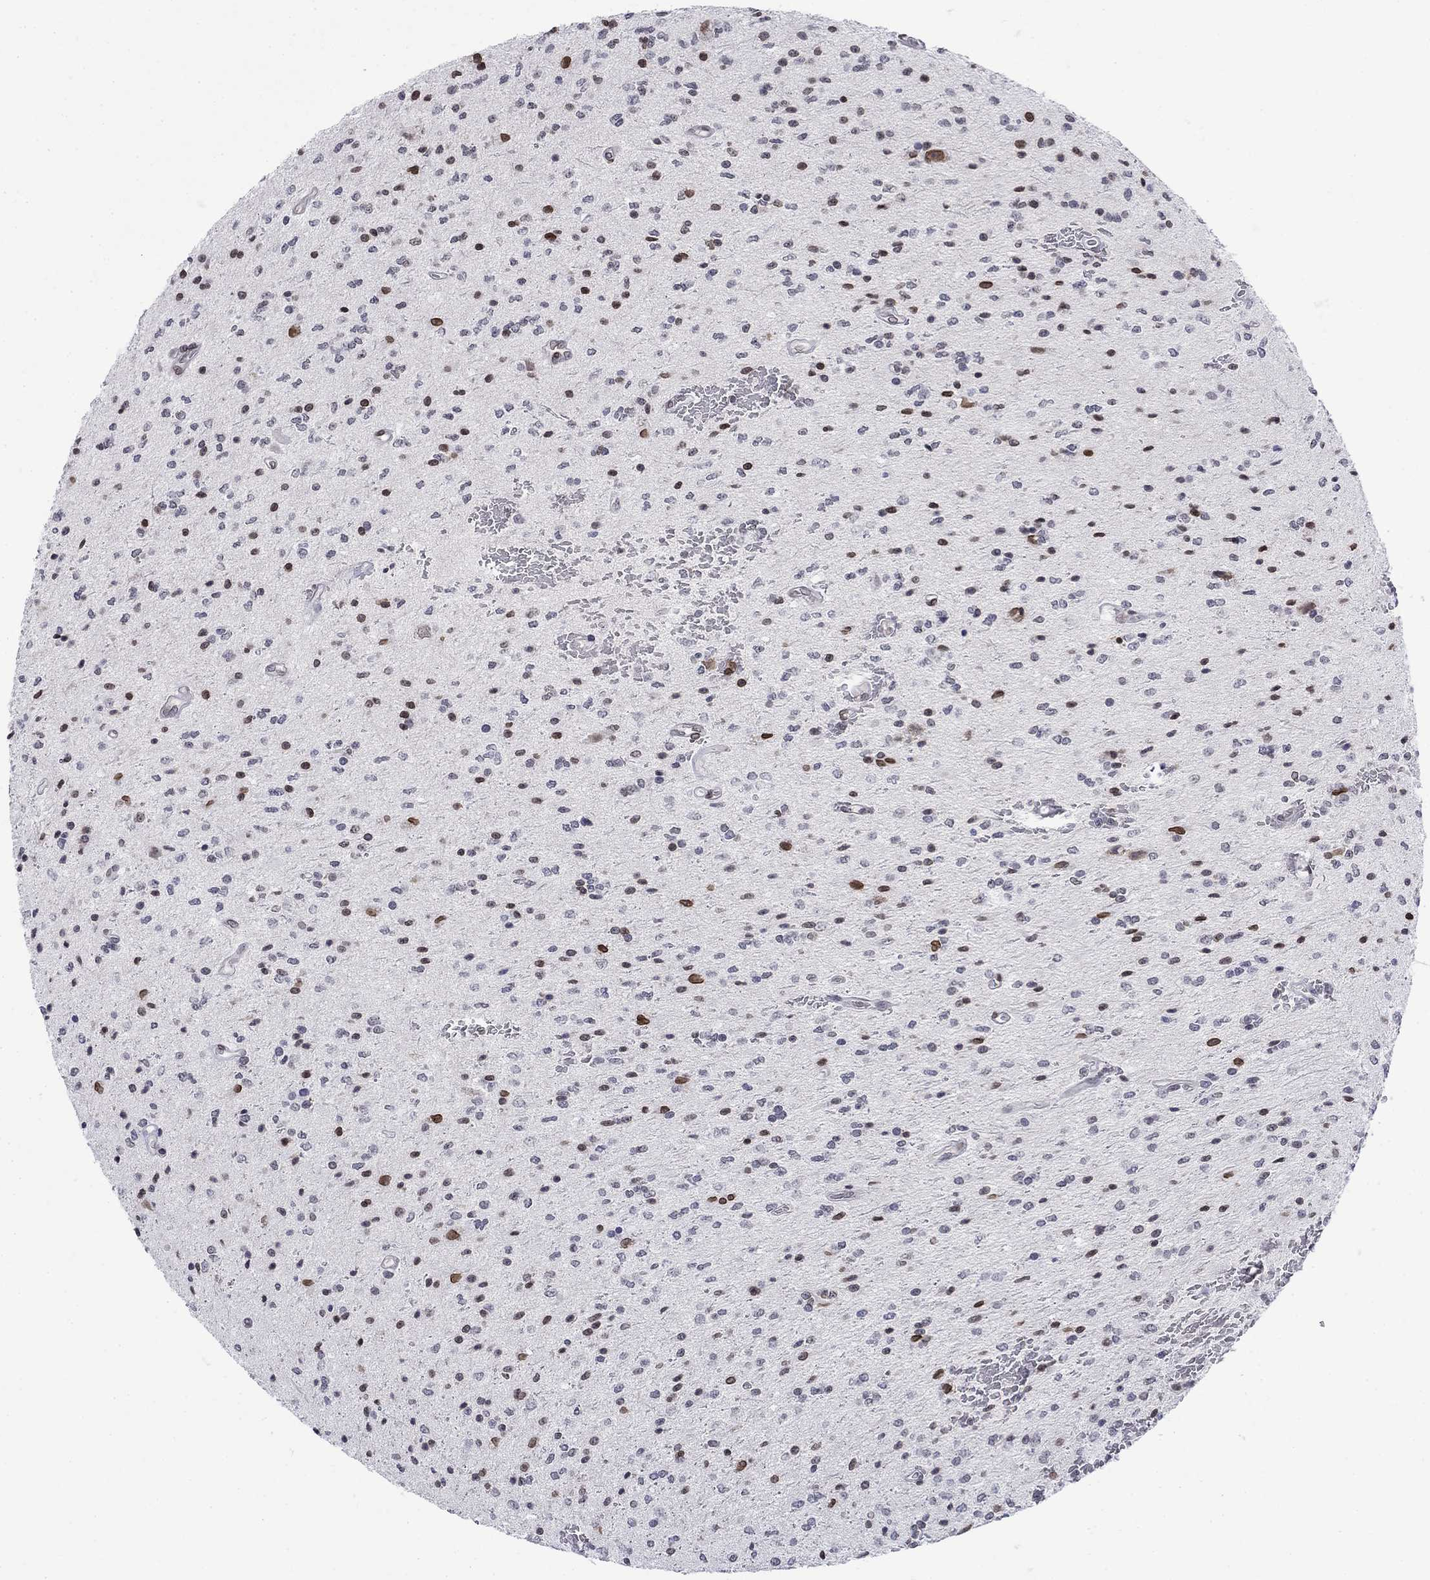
{"staining": {"intensity": "strong", "quantity": "<25%", "location": "cytoplasmic/membranous,nuclear"}, "tissue": "glioma", "cell_type": "Tumor cells", "image_type": "cancer", "snomed": [{"axis": "morphology", "description": "Glioma, malignant, Low grade"}, {"axis": "topography", "description": "Brain"}], "caption": "Strong cytoplasmic/membranous and nuclear protein positivity is appreciated in approximately <25% of tumor cells in low-grade glioma (malignant).", "gene": "TOR1AIP1", "patient": {"sex": "male", "age": 67}}